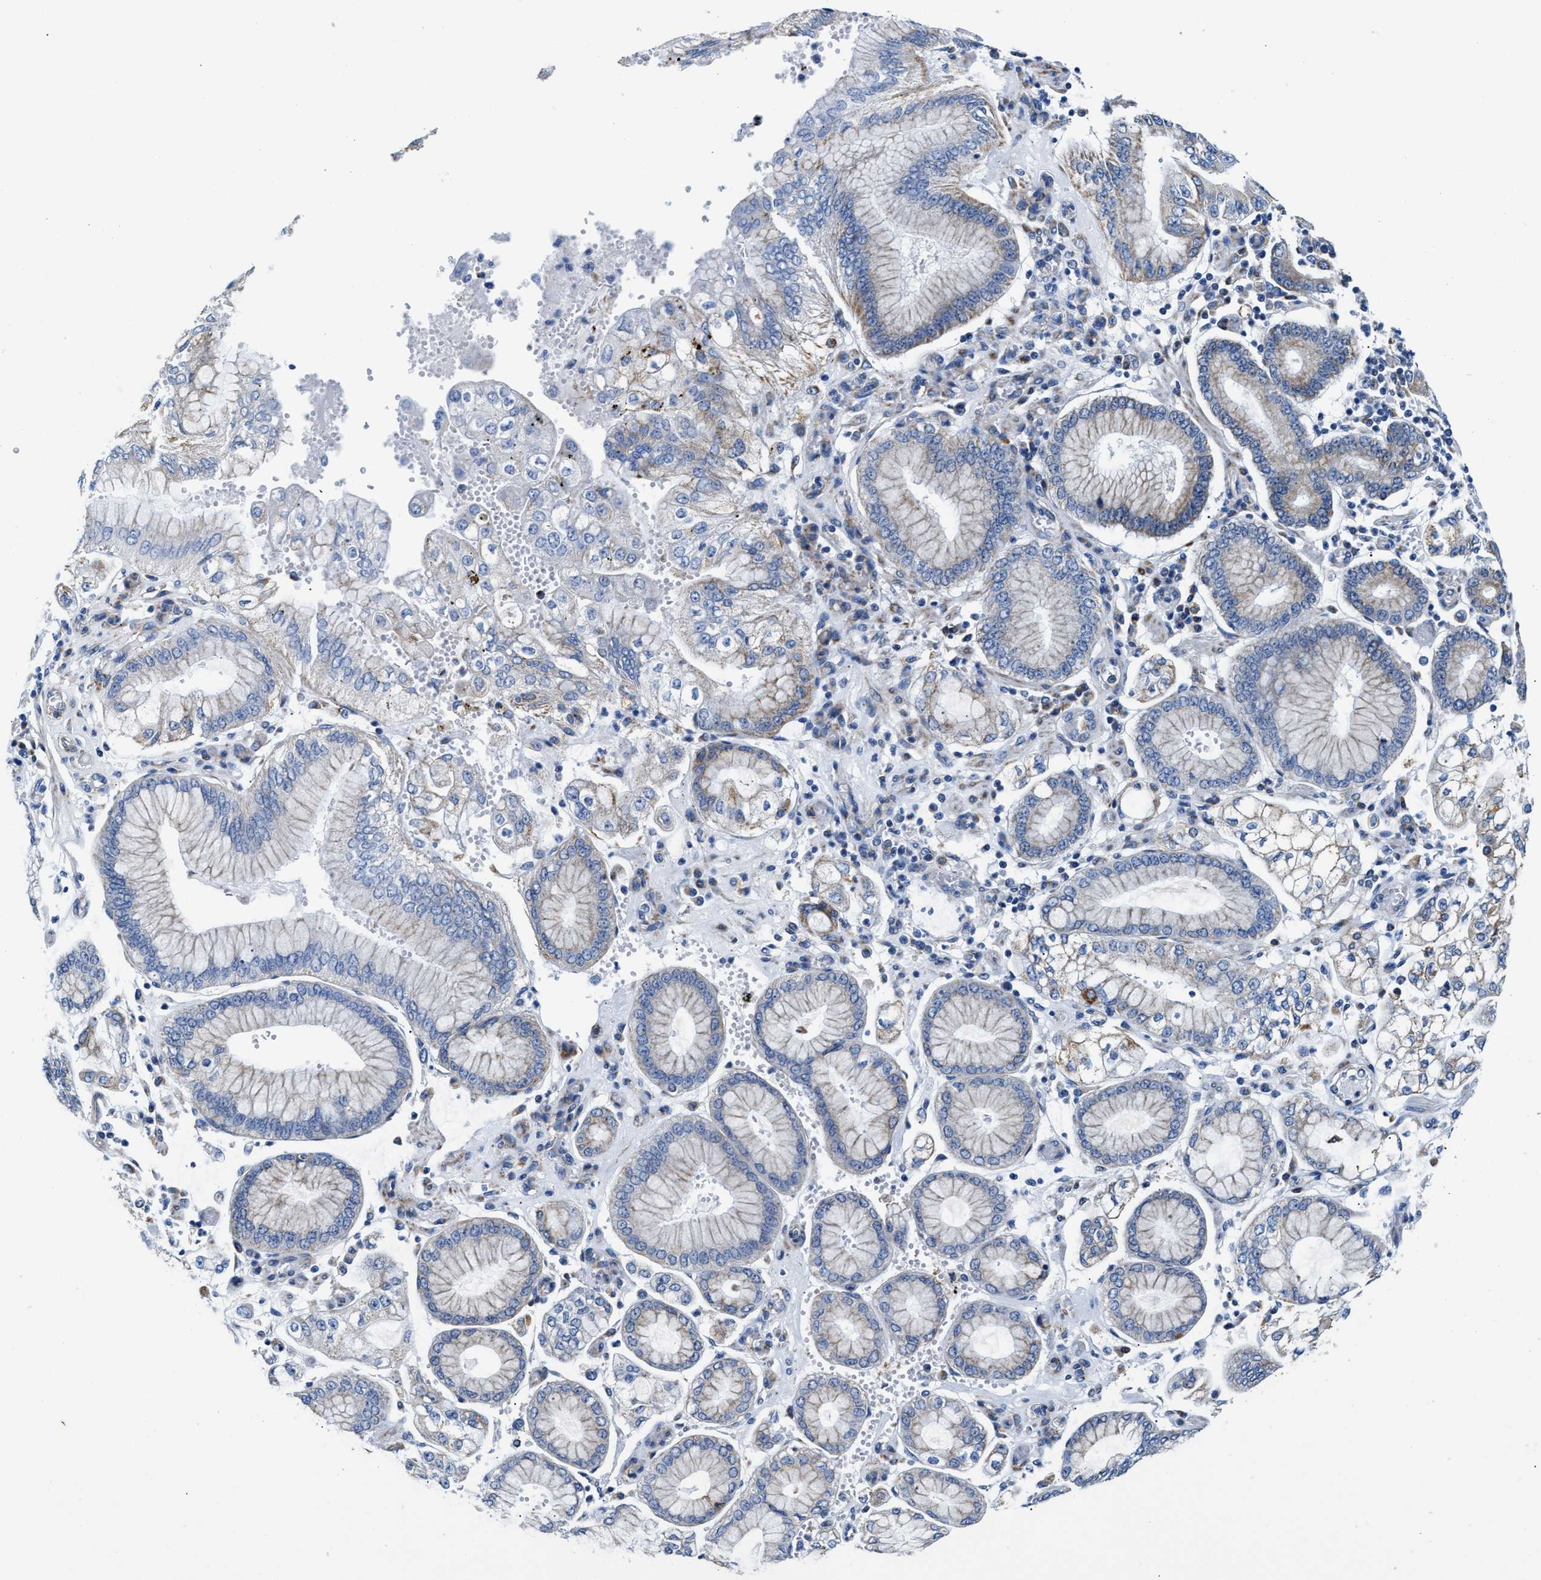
{"staining": {"intensity": "weak", "quantity": ">75%", "location": "cytoplasmic/membranous"}, "tissue": "stomach cancer", "cell_type": "Tumor cells", "image_type": "cancer", "snomed": [{"axis": "morphology", "description": "Adenocarcinoma, NOS"}, {"axis": "topography", "description": "Stomach"}], "caption": "Immunohistochemistry (IHC) (DAB (3,3'-diaminobenzidine)) staining of human stomach cancer reveals weak cytoplasmic/membranous protein expression in approximately >75% of tumor cells.", "gene": "ACADVL", "patient": {"sex": "male", "age": 76}}